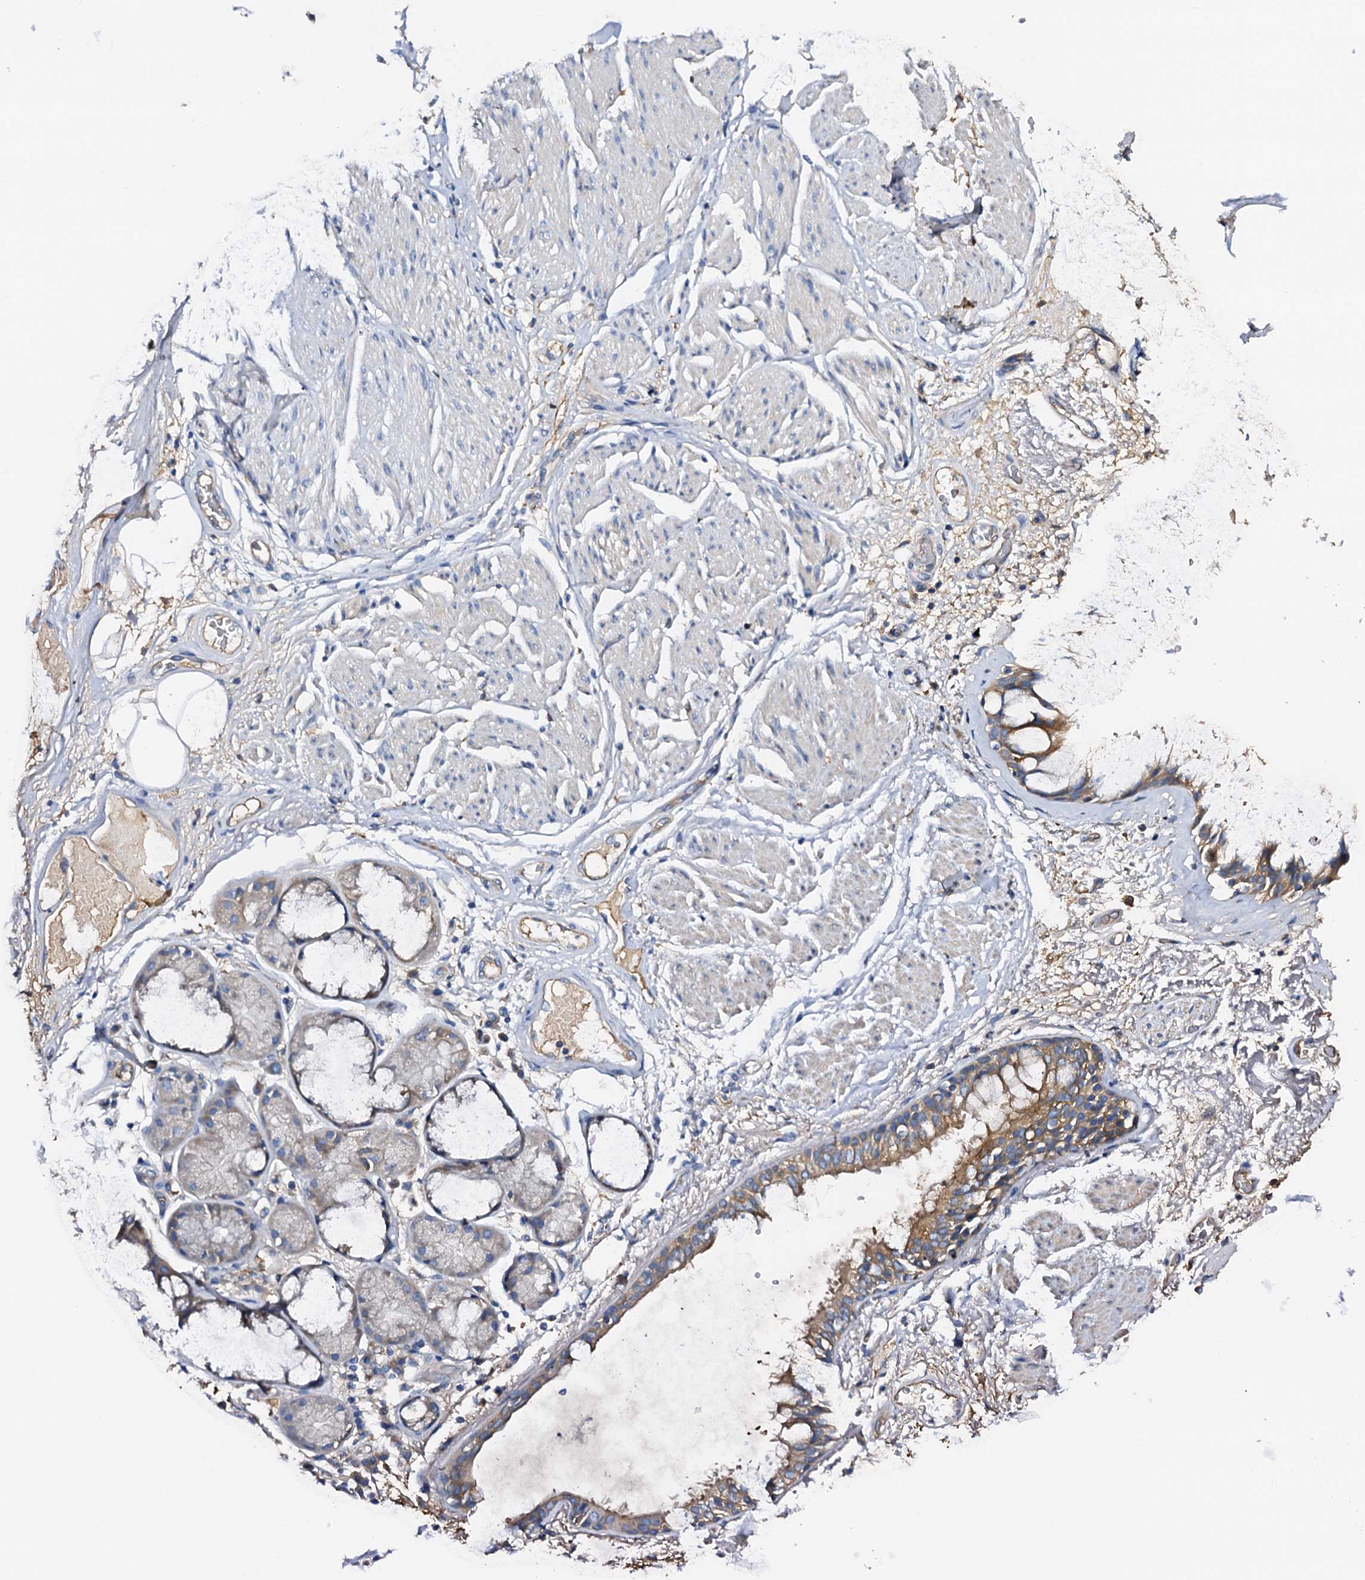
{"staining": {"intensity": "moderate", "quantity": "25%-75%", "location": "cytoplasmic/membranous"}, "tissue": "adipose tissue", "cell_type": "Adipocytes", "image_type": "normal", "snomed": [{"axis": "morphology", "description": "Normal tissue, NOS"}, {"axis": "topography", "description": "Bronchus"}], "caption": "Protein staining exhibits moderate cytoplasmic/membranous positivity in about 25%-75% of adipocytes in unremarkable adipose tissue. (DAB IHC, brown staining for protein, blue staining for nuclei).", "gene": "CSKMT", "patient": {"sex": "male", "age": 66}}